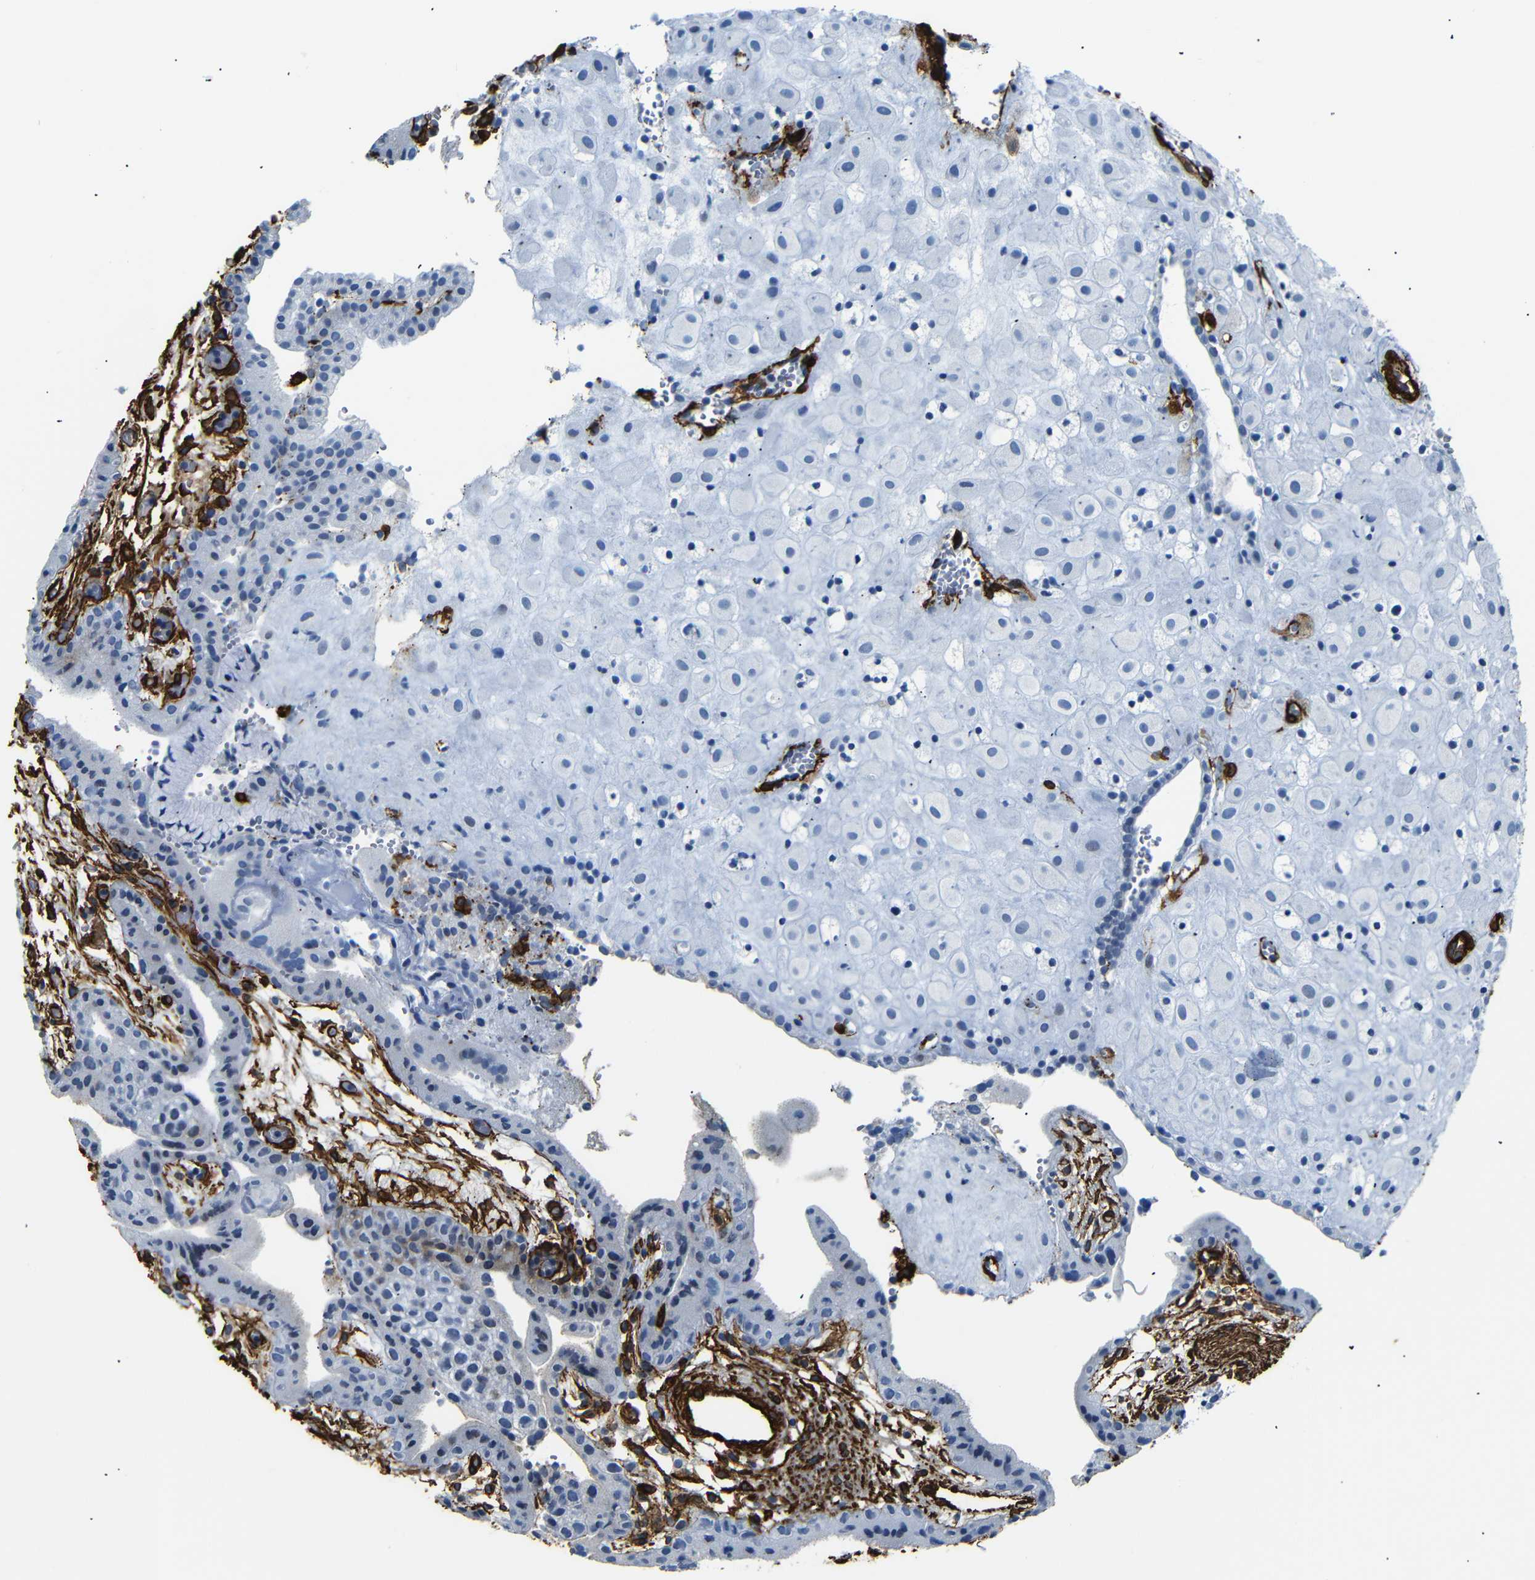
{"staining": {"intensity": "negative", "quantity": "none", "location": "none"}, "tissue": "placenta", "cell_type": "Decidual cells", "image_type": "normal", "snomed": [{"axis": "morphology", "description": "Normal tissue, NOS"}, {"axis": "topography", "description": "Placenta"}], "caption": "Immunohistochemistry photomicrograph of normal placenta: human placenta stained with DAB (3,3'-diaminobenzidine) exhibits no significant protein positivity in decidual cells.", "gene": "ACTA2", "patient": {"sex": "female", "age": 18}}